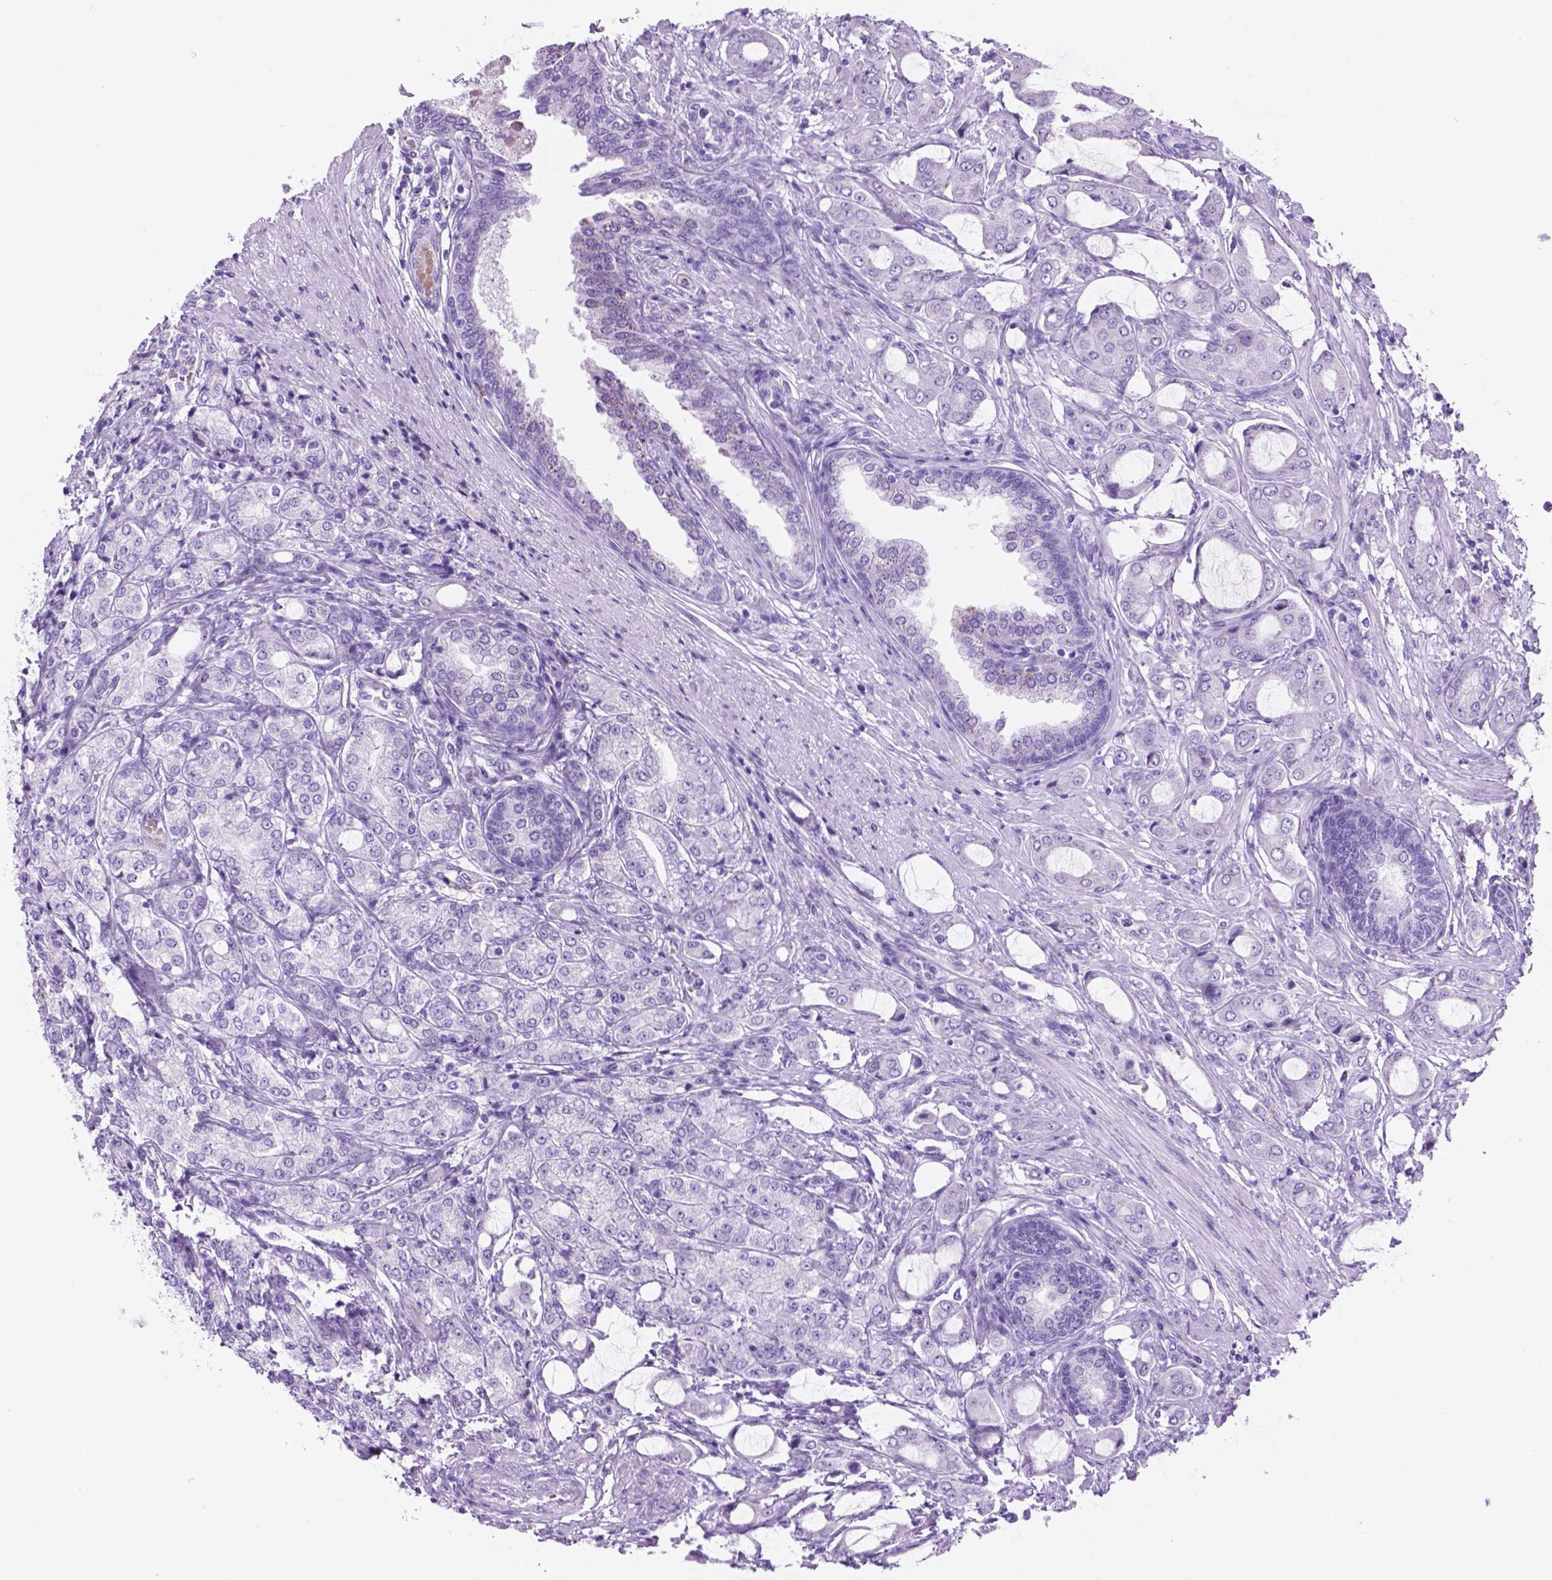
{"staining": {"intensity": "negative", "quantity": "none", "location": "none"}, "tissue": "prostate cancer", "cell_type": "Tumor cells", "image_type": "cancer", "snomed": [{"axis": "morphology", "description": "Adenocarcinoma, NOS"}, {"axis": "topography", "description": "Prostate"}], "caption": "This is an immunohistochemistry (IHC) photomicrograph of prostate cancer (adenocarcinoma). There is no expression in tumor cells.", "gene": "GRIN2B", "patient": {"sex": "male", "age": 63}}